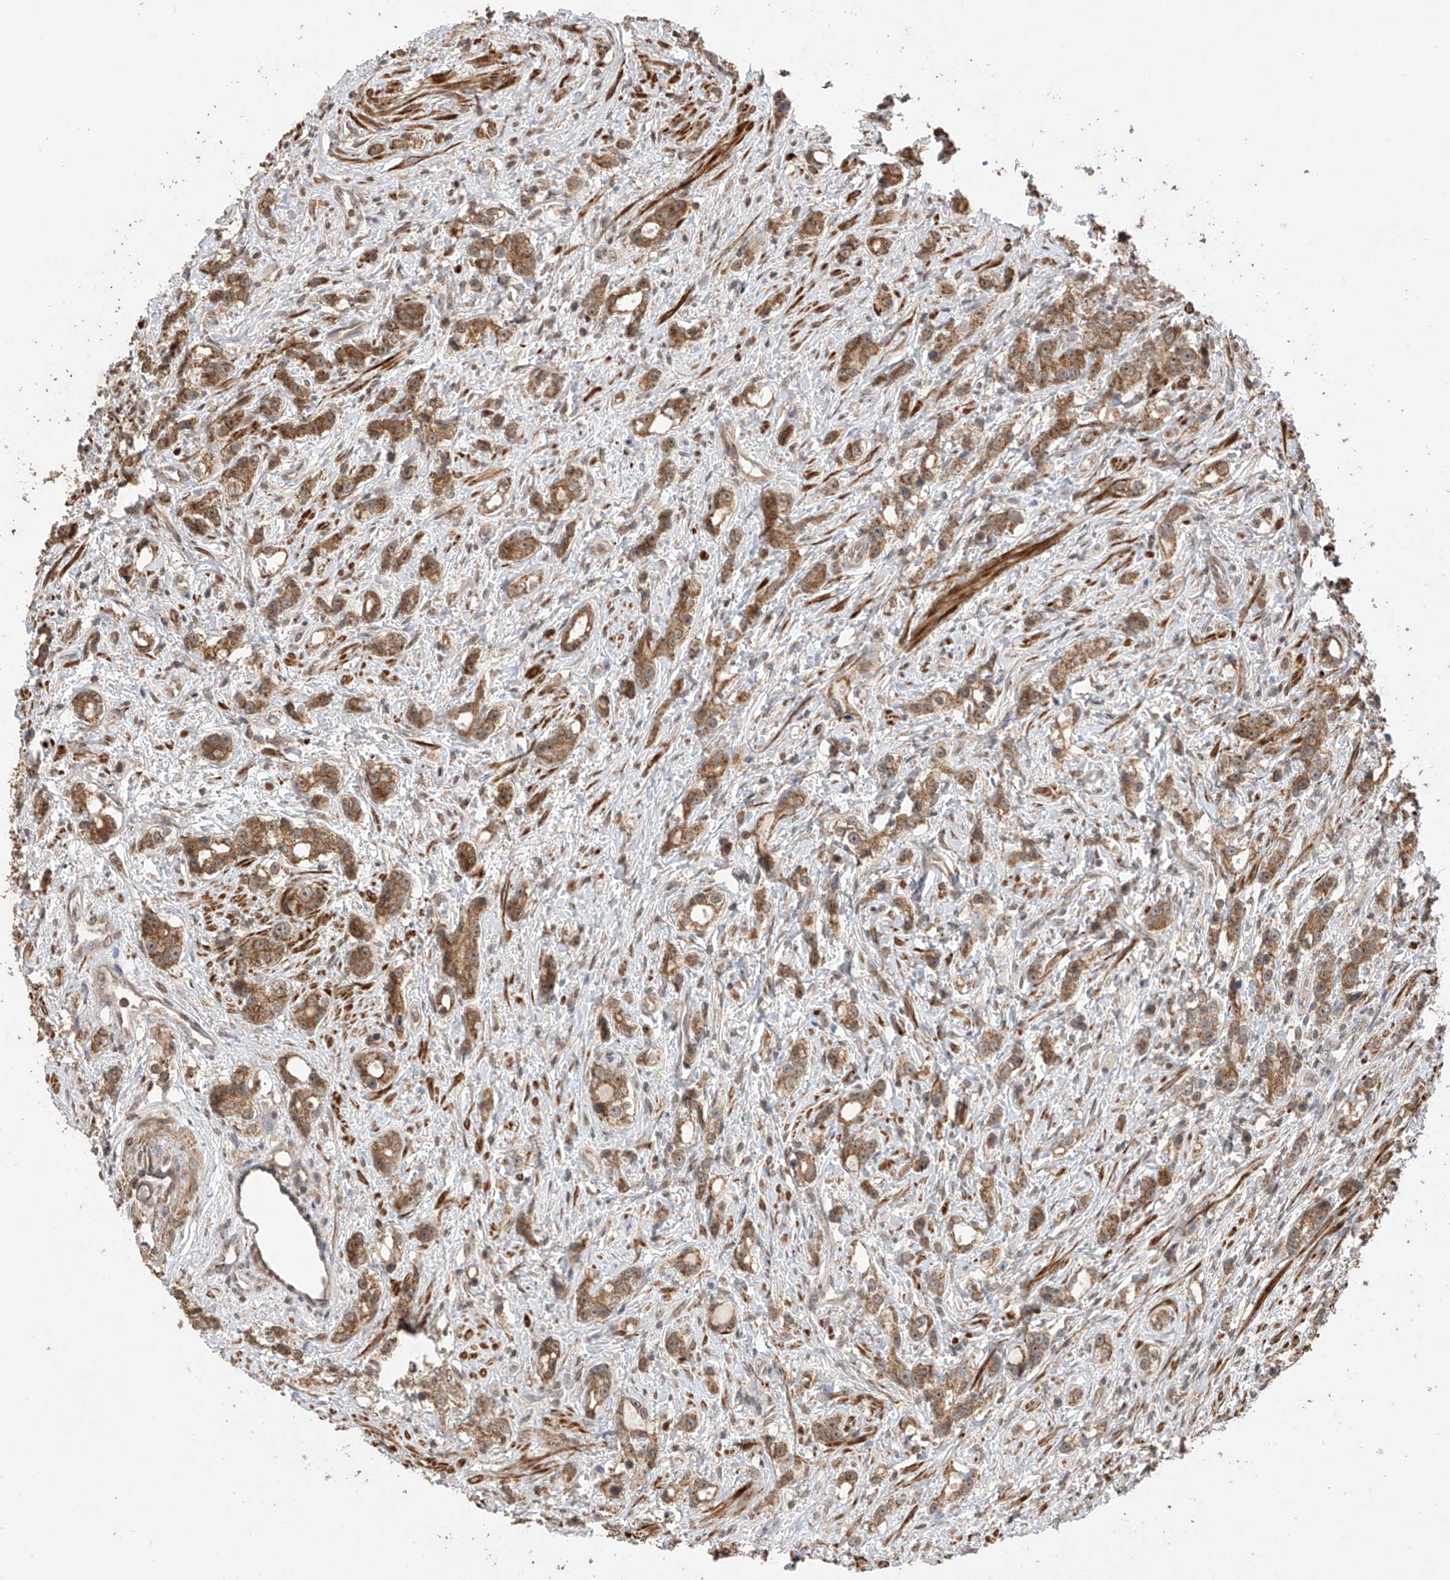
{"staining": {"intensity": "moderate", "quantity": ">75%", "location": "cytoplasmic/membranous,nuclear"}, "tissue": "prostate cancer", "cell_type": "Tumor cells", "image_type": "cancer", "snomed": [{"axis": "morphology", "description": "Adenocarcinoma, High grade"}, {"axis": "topography", "description": "Prostate"}], "caption": "This is a histology image of immunohistochemistry staining of prostate adenocarcinoma (high-grade), which shows moderate expression in the cytoplasmic/membranous and nuclear of tumor cells.", "gene": "LATS1", "patient": {"sex": "male", "age": 63}}